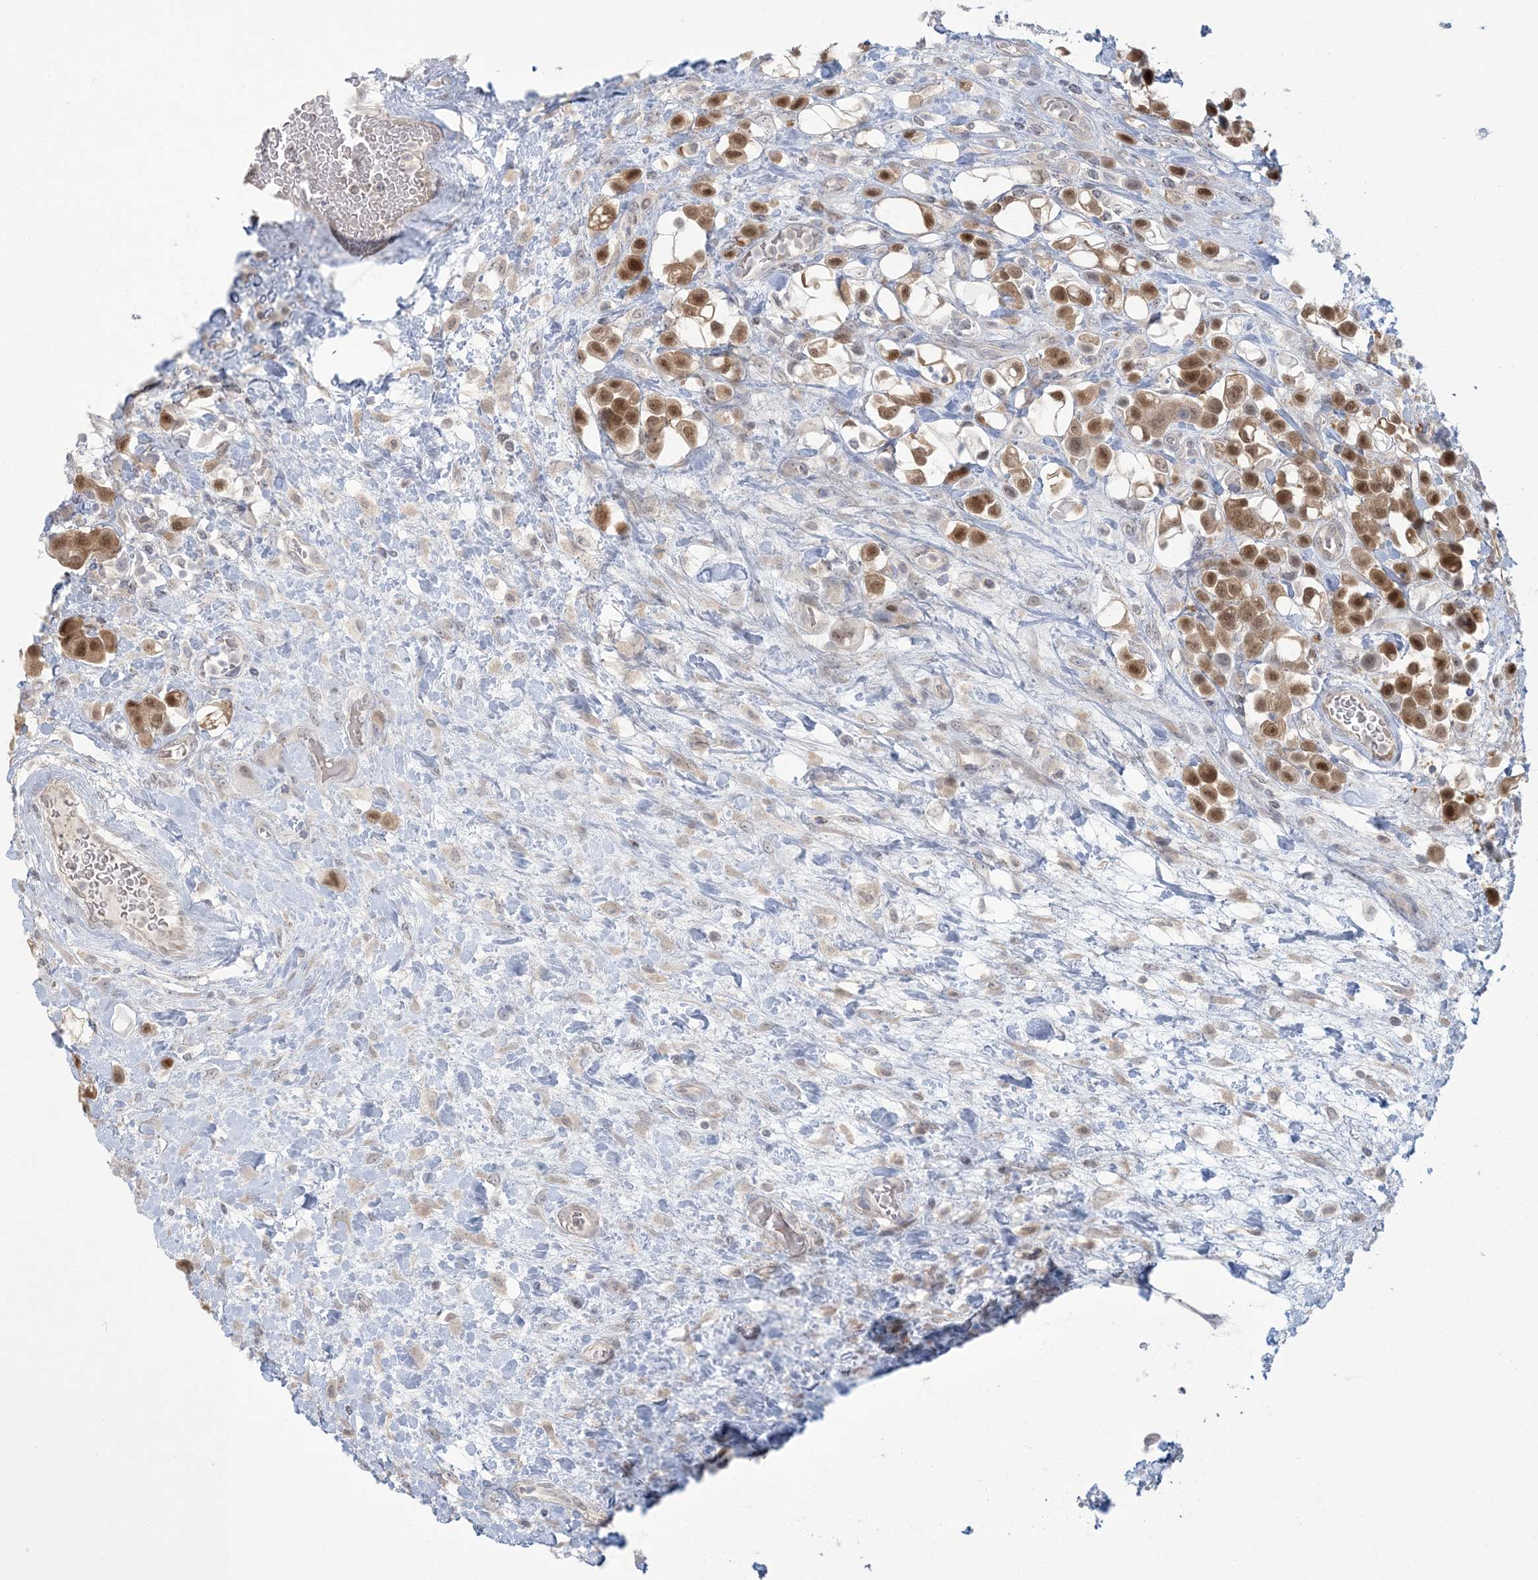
{"staining": {"intensity": "moderate", "quantity": ">75%", "location": "nuclear"}, "tissue": "urothelial cancer", "cell_type": "Tumor cells", "image_type": "cancer", "snomed": [{"axis": "morphology", "description": "Urothelial carcinoma, High grade"}, {"axis": "topography", "description": "Urinary bladder"}], "caption": "This micrograph displays immunohistochemistry (IHC) staining of human urothelial carcinoma (high-grade), with medium moderate nuclear expression in approximately >75% of tumor cells.", "gene": "NRBP2", "patient": {"sex": "male", "age": 50}}